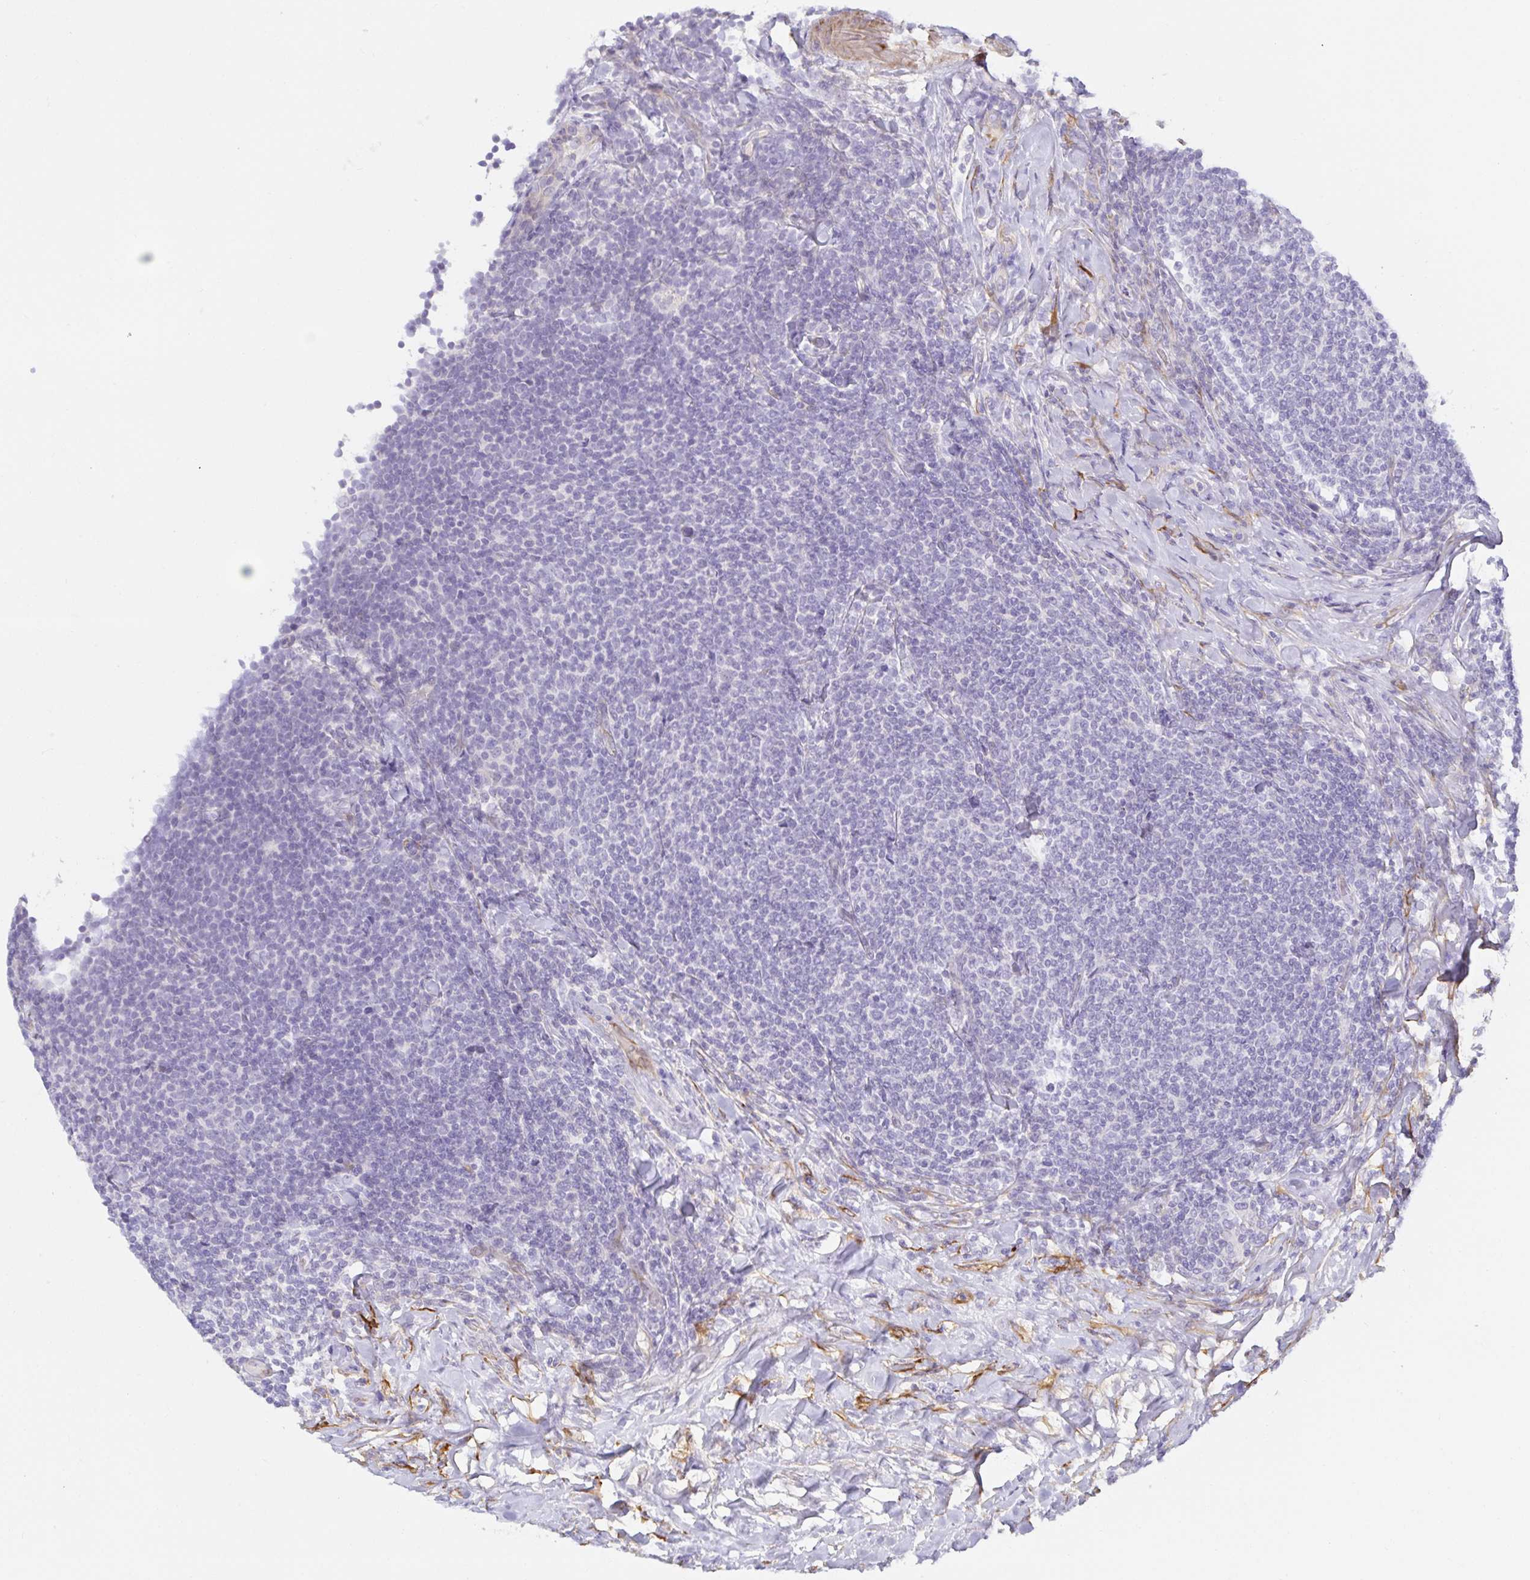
{"staining": {"intensity": "negative", "quantity": "none", "location": "none"}, "tissue": "lymphoma", "cell_type": "Tumor cells", "image_type": "cancer", "snomed": [{"axis": "morphology", "description": "Malignant lymphoma, non-Hodgkin's type, Low grade"}, {"axis": "topography", "description": "Lymph node"}], "caption": "Immunohistochemical staining of malignant lymphoma, non-Hodgkin's type (low-grade) displays no significant positivity in tumor cells. Nuclei are stained in blue.", "gene": "SPAG4", "patient": {"sex": "male", "age": 52}}